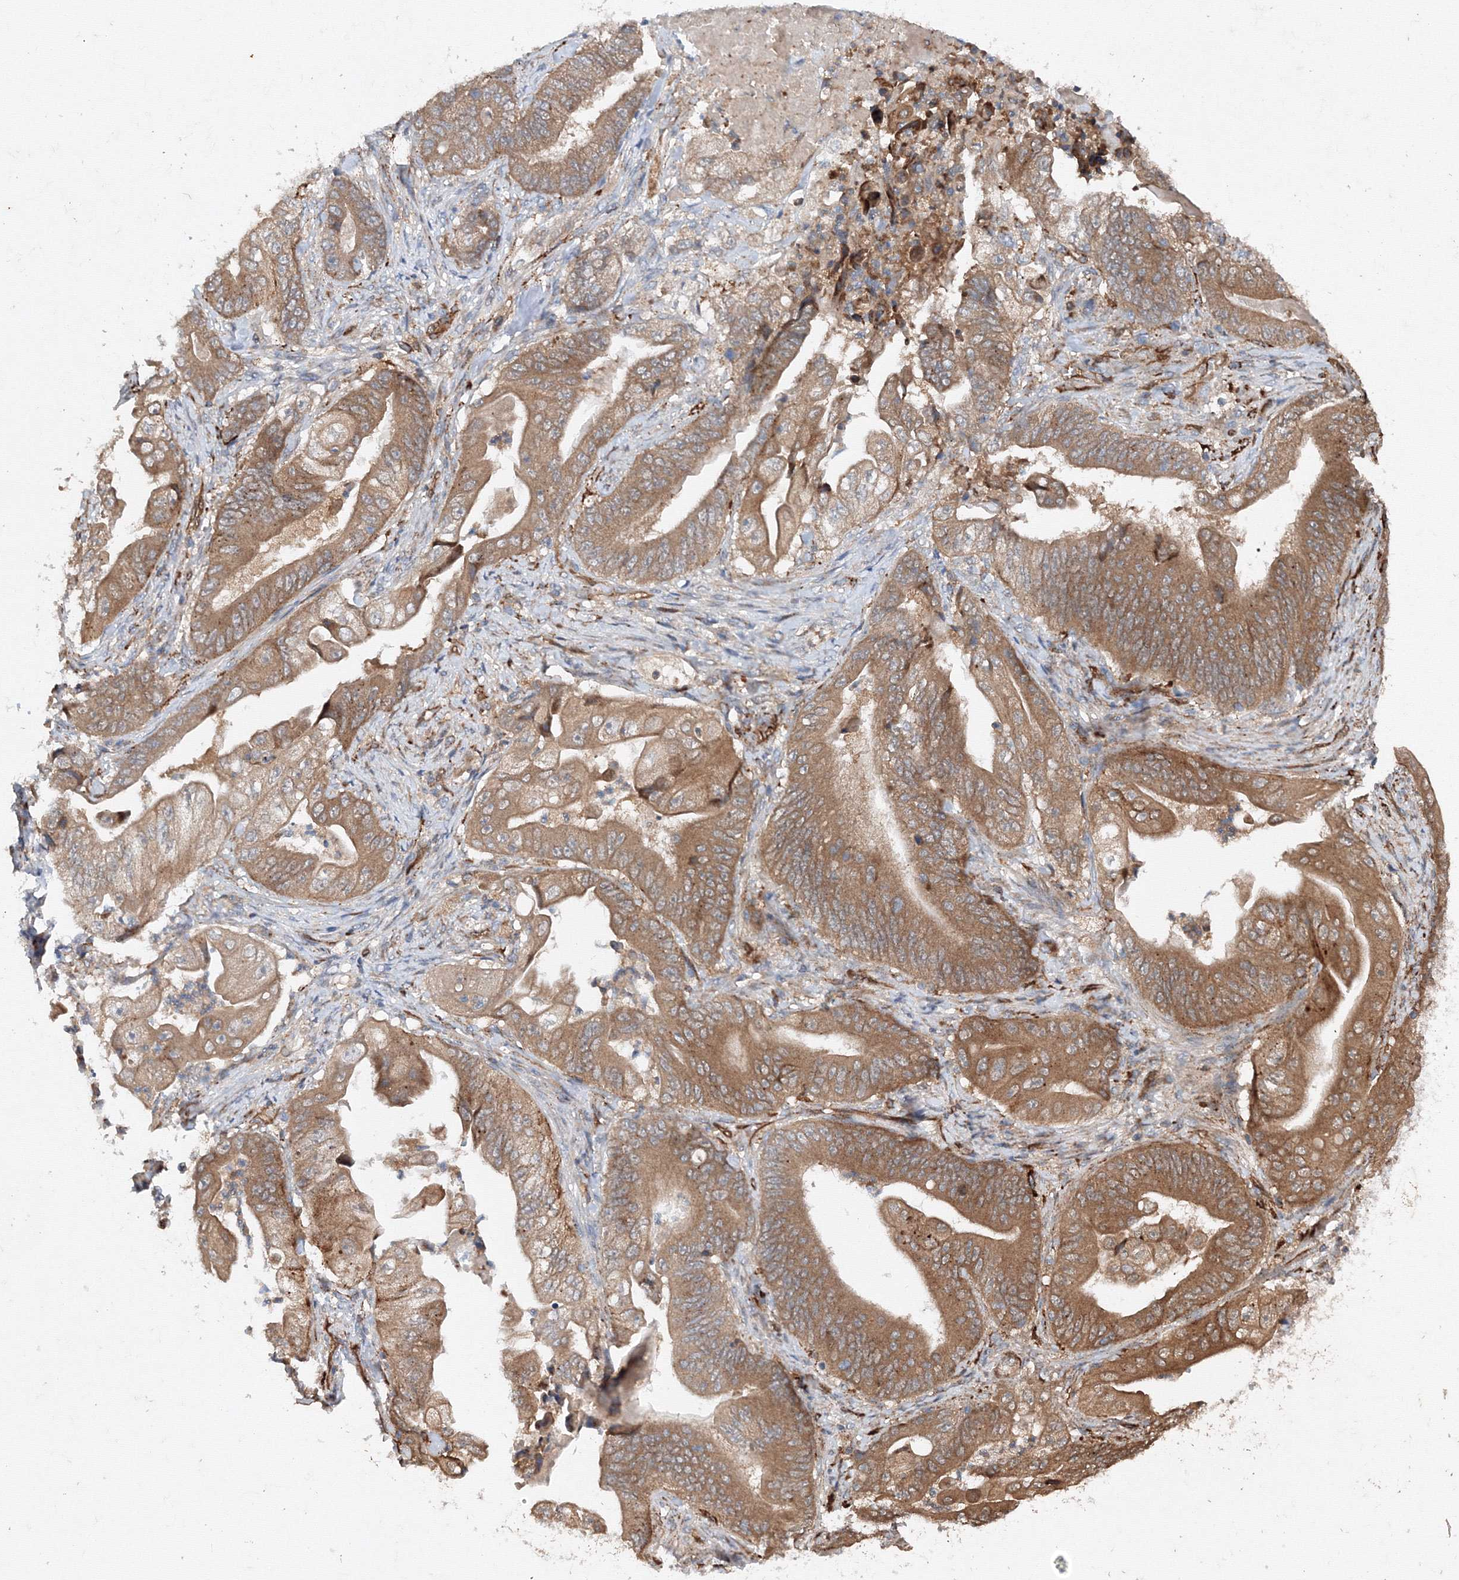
{"staining": {"intensity": "moderate", "quantity": ">75%", "location": "cytoplasmic/membranous"}, "tissue": "stomach cancer", "cell_type": "Tumor cells", "image_type": "cancer", "snomed": [{"axis": "morphology", "description": "Adenocarcinoma, NOS"}, {"axis": "topography", "description": "Stomach"}], "caption": "Brown immunohistochemical staining in stomach cancer (adenocarcinoma) exhibits moderate cytoplasmic/membranous expression in about >75% of tumor cells.", "gene": "DCTD", "patient": {"sex": "female", "age": 73}}